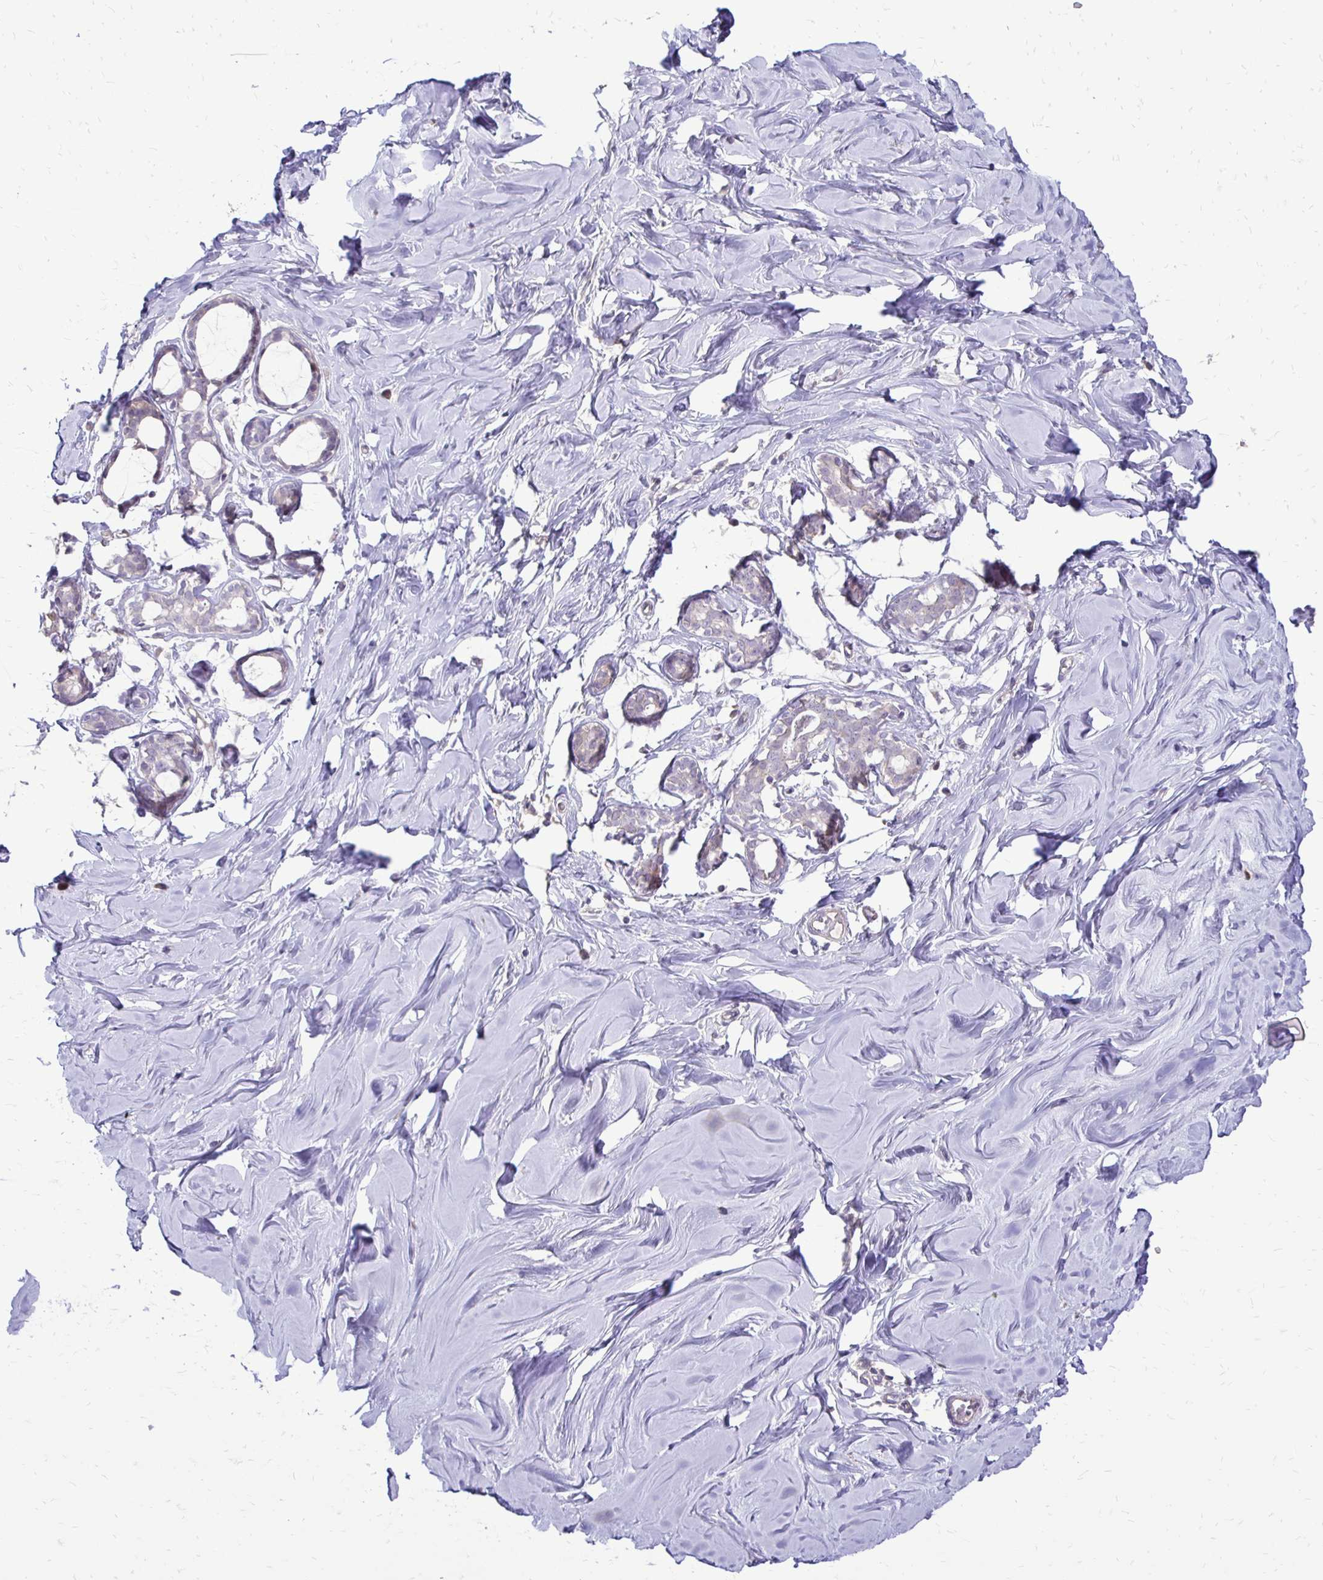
{"staining": {"intensity": "negative", "quantity": "none", "location": "none"}, "tissue": "breast", "cell_type": "Adipocytes", "image_type": "normal", "snomed": [{"axis": "morphology", "description": "Normal tissue, NOS"}, {"axis": "topography", "description": "Breast"}], "caption": "Adipocytes are negative for brown protein staining in unremarkable breast. (Stains: DAB (3,3'-diaminobenzidine) immunohistochemistry with hematoxylin counter stain, Microscopy: brightfield microscopy at high magnification).", "gene": "GAS2", "patient": {"sex": "female", "age": 27}}